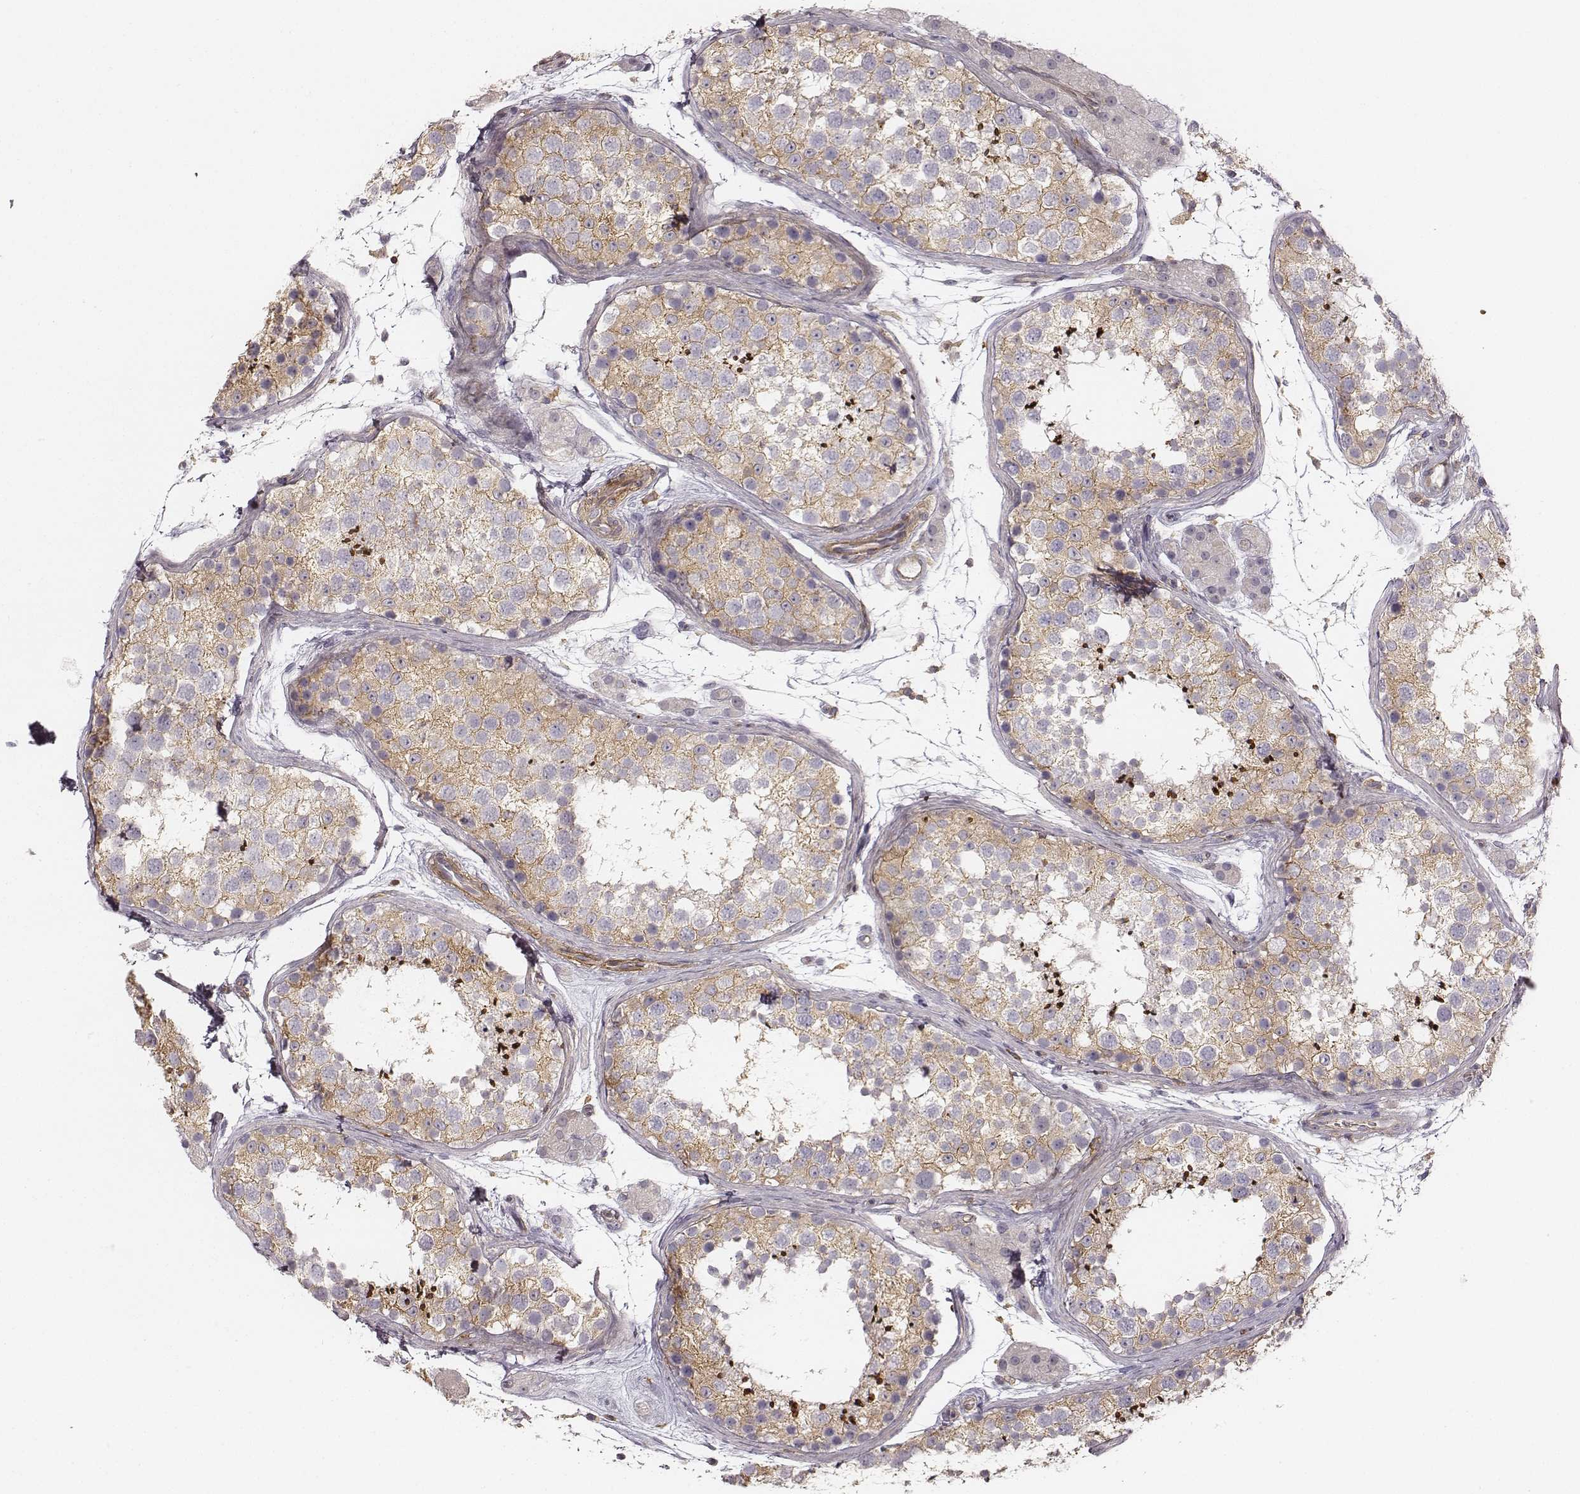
{"staining": {"intensity": "strong", "quantity": "<25%", "location": "cytoplasmic/membranous,nuclear"}, "tissue": "testis", "cell_type": "Cells in seminiferous ducts", "image_type": "normal", "snomed": [{"axis": "morphology", "description": "Normal tissue, NOS"}, {"axis": "topography", "description": "Testis"}], "caption": "Immunohistochemical staining of benign testis demonstrates medium levels of strong cytoplasmic/membranous,nuclear staining in about <25% of cells in seminiferous ducts.", "gene": "ZYX", "patient": {"sex": "male", "age": 41}}